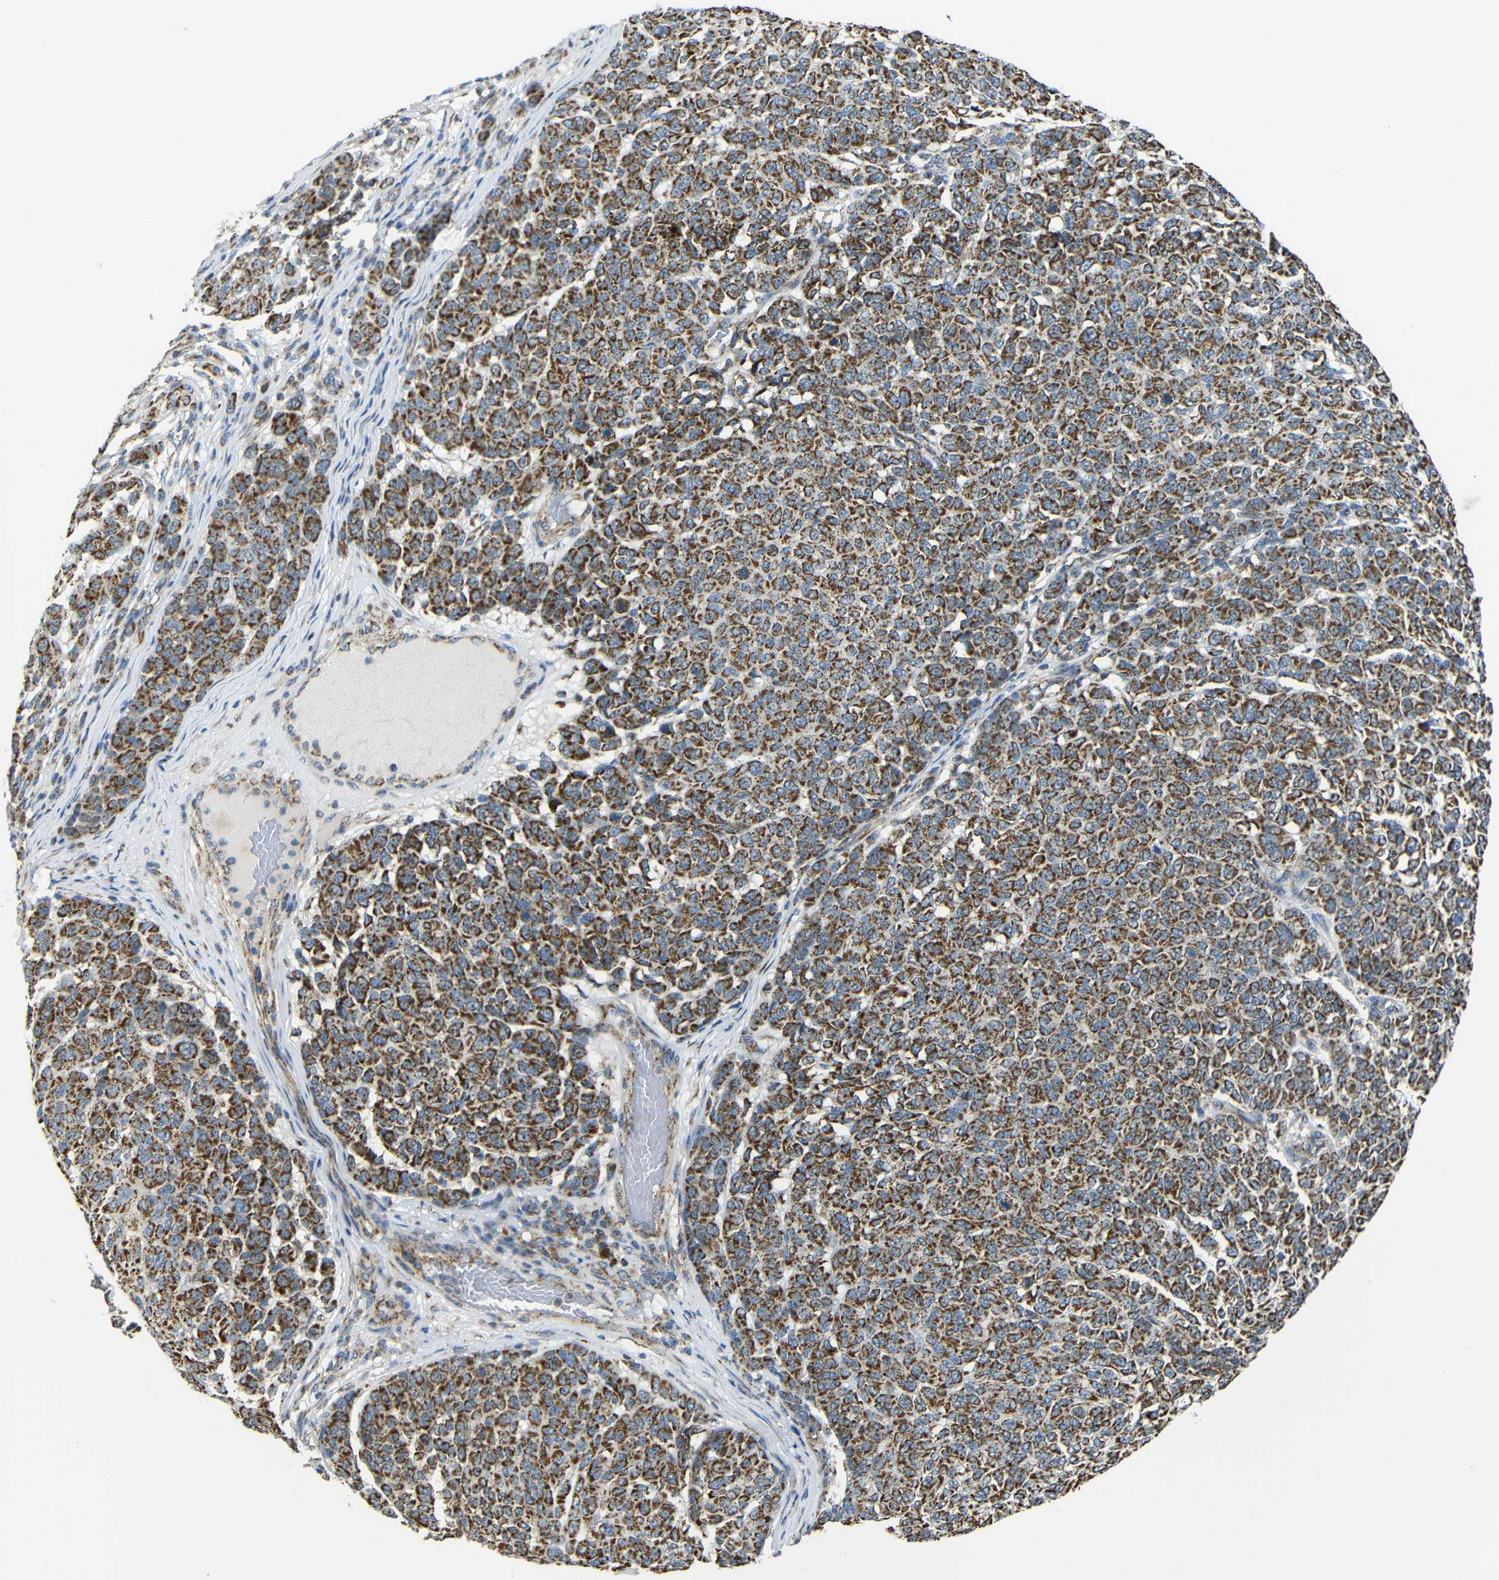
{"staining": {"intensity": "strong", "quantity": ">75%", "location": "cytoplasmic/membranous"}, "tissue": "melanoma", "cell_type": "Tumor cells", "image_type": "cancer", "snomed": [{"axis": "morphology", "description": "Malignant melanoma, NOS"}, {"axis": "topography", "description": "Skin"}], "caption": "DAB (3,3'-diaminobenzidine) immunohistochemical staining of melanoma exhibits strong cytoplasmic/membranous protein positivity in about >75% of tumor cells. (DAB = brown stain, brightfield microscopy at high magnification).", "gene": "NR3C2", "patient": {"sex": "male", "age": 59}}